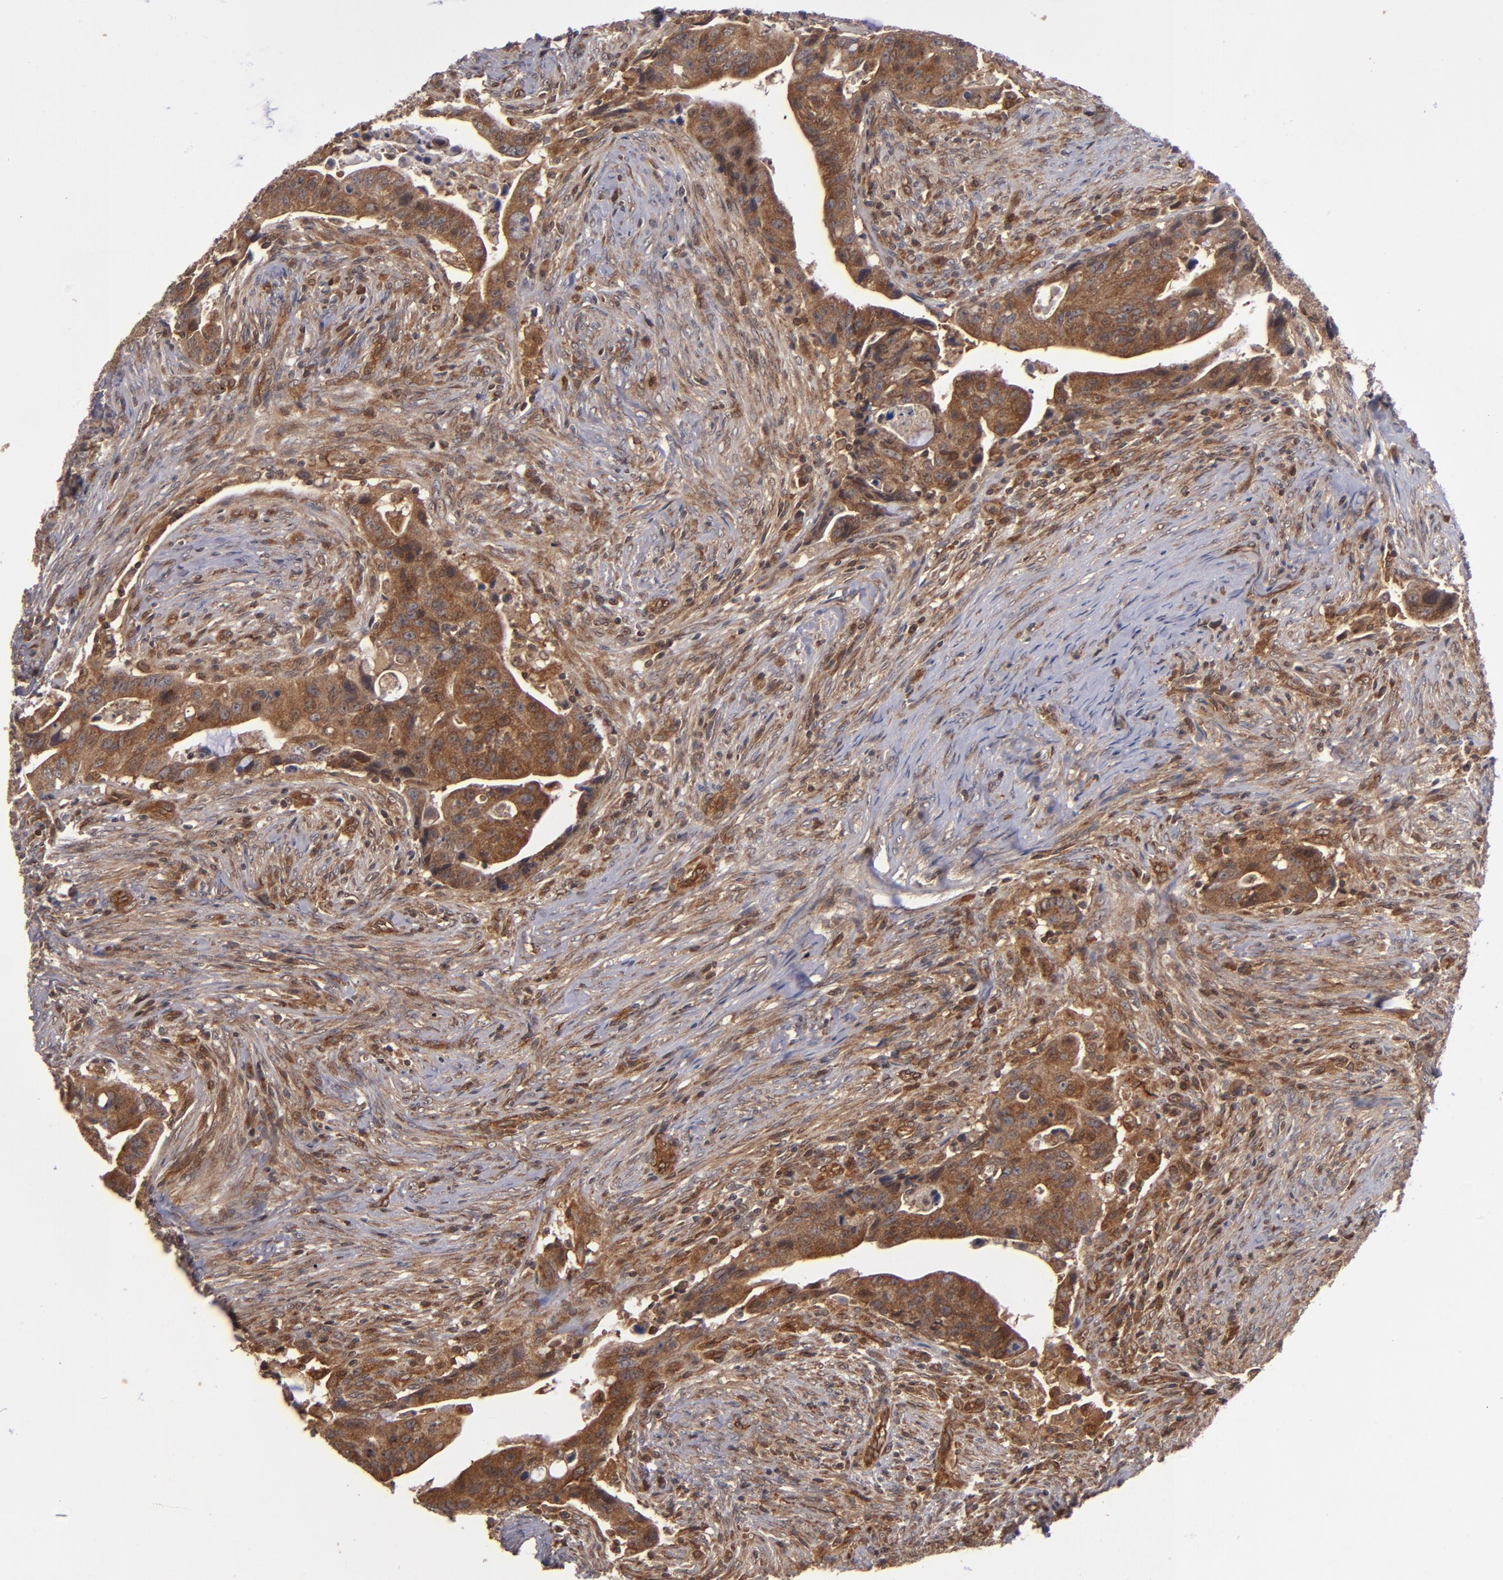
{"staining": {"intensity": "strong", "quantity": ">75%", "location": "cytoplasmic/membranous"}, "tissue": "colorectal cancer", "cell_type": "Tumor cells", "image_type": "cancer", "snomed": [{"axis": "morphology", "description": "Adenocarcinoma, NOS"}, {"axis": "topography", "description": "Rectum"}], "caption": "Strong cytoplasmic/membranous positivity is appreciated in about >75% of tumor cells in colorectal cancer.", "gene": "BDKRB1", "patient": {"sex": "female", "age": 71}}